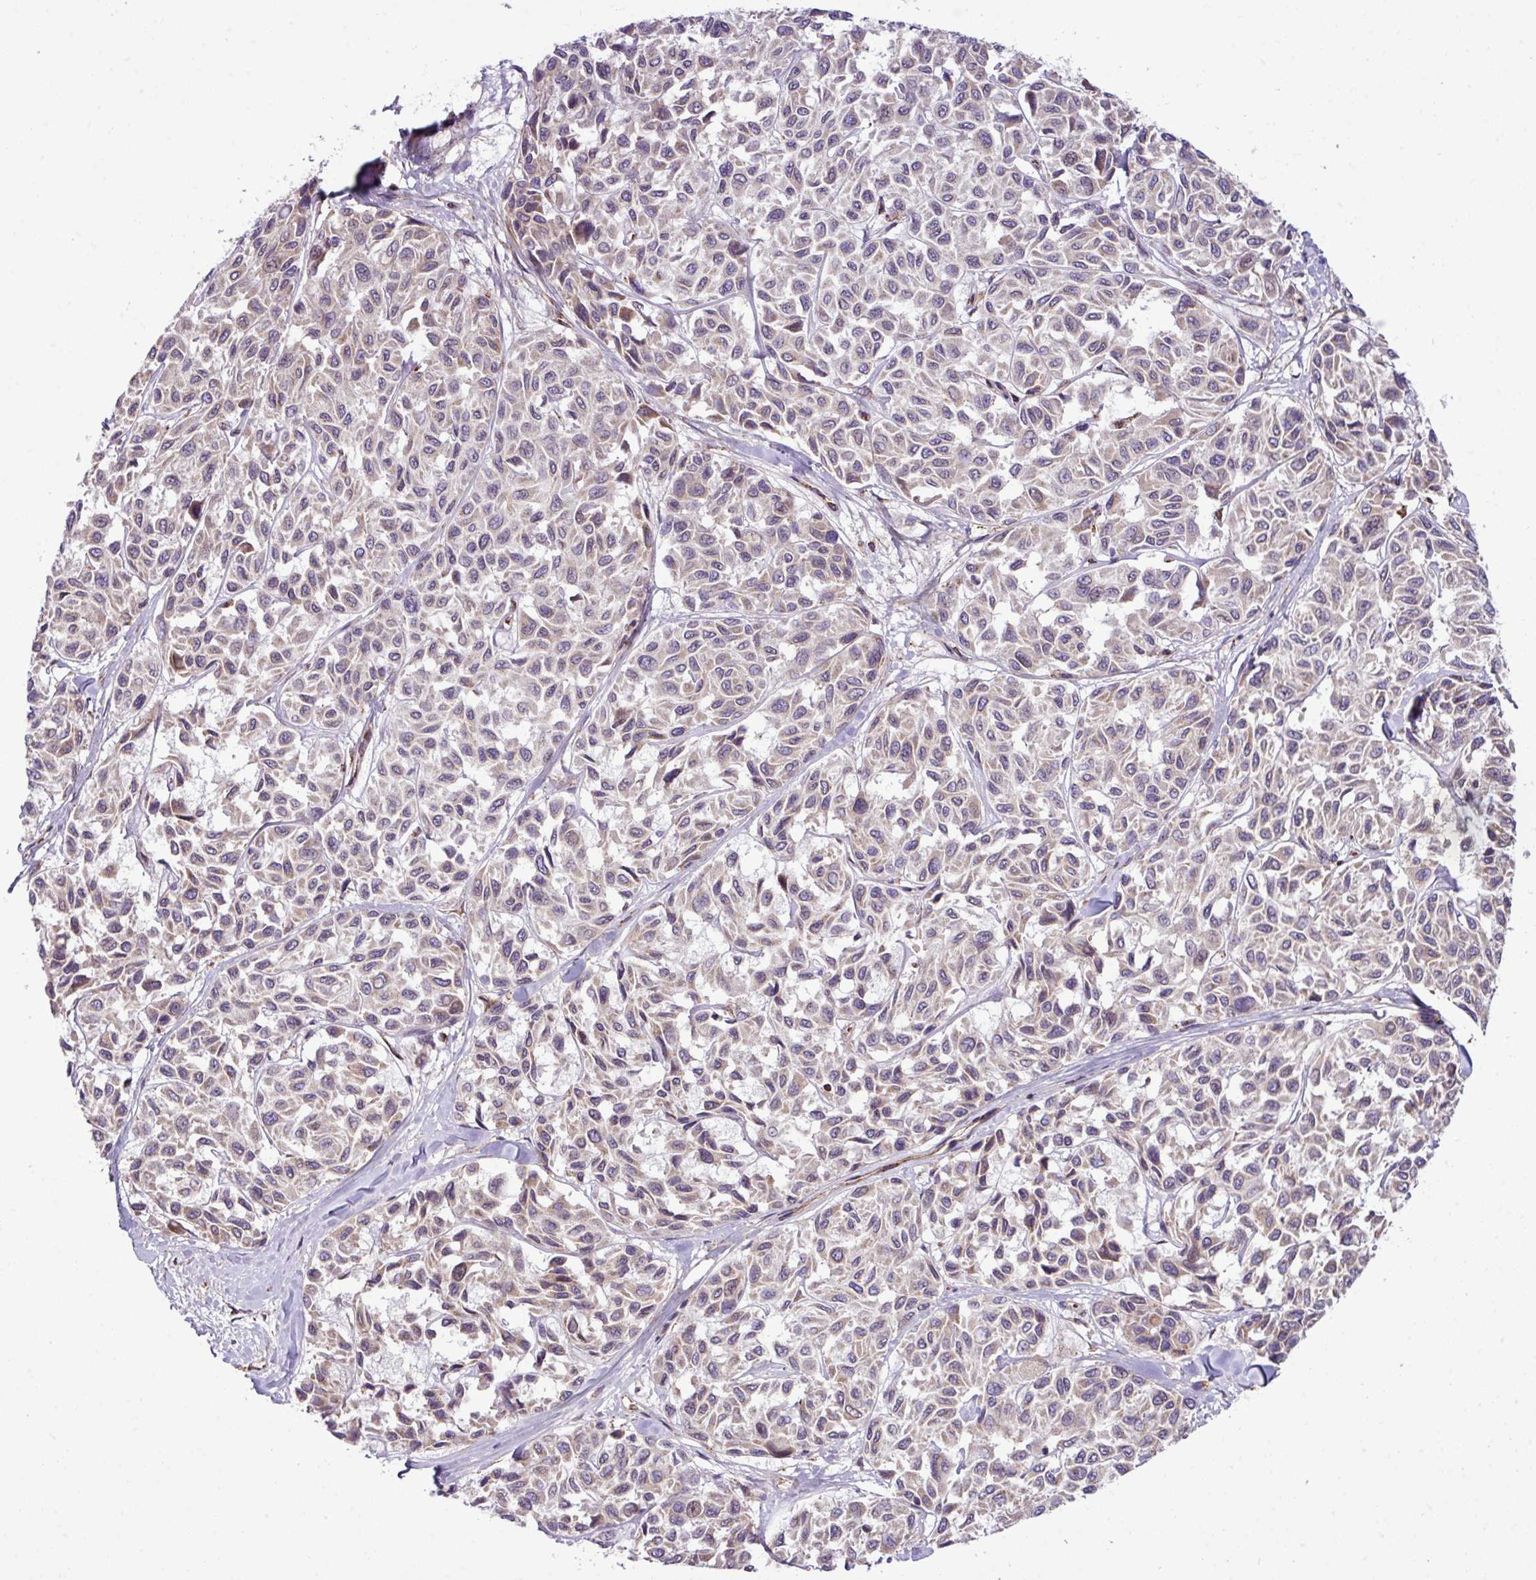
{"staining": {"intensity": "negative", "quantity": "none", "location": "none"}, "tissue": "melanoma", "cell_type": "Tumor cells", "image_type": "cancer", "snomed": [{"axis": "morphology", "description": "Malignant melanoma, NOS"}, {"axis": "topography", "description": "Skin"}], "caption": "This is an IHC image of human melanoma. There is no staining in tumor cells.", "gene": "ZNF569", "patient": {"sex": "female", "age": 66}}